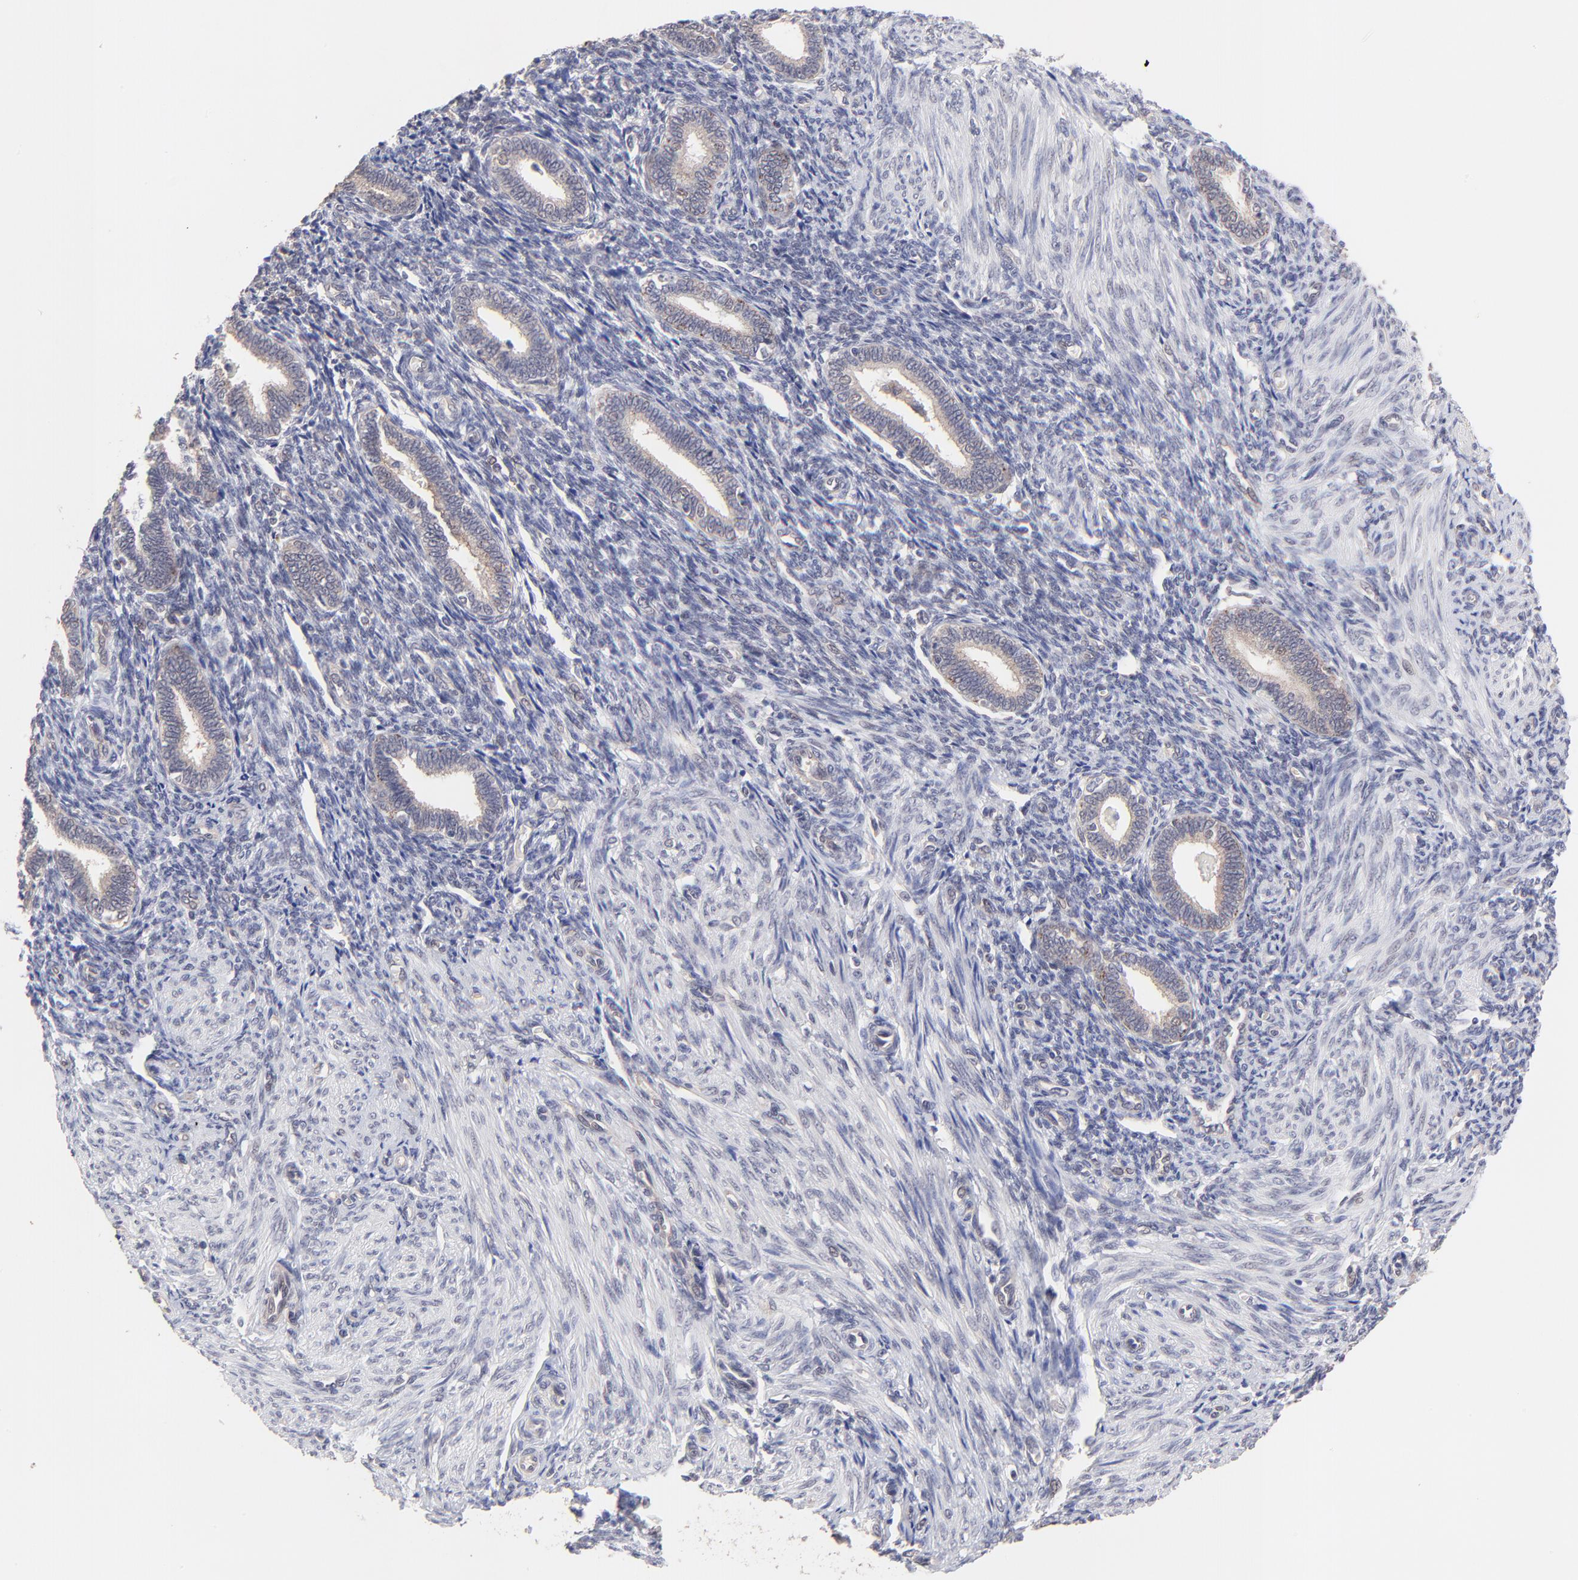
{"staining": {"intensity": "negative", "quantity": "none", "location": "none"}, "tissue": "endometrium", "cell_type": "Cells in endometrial stroma", "image_type": "normal", "snomed": [{"axis": "morphology", "description": "Normal tissue, NOS"}, {"axis": "topography", "description": "Endometrium"}], "caption": "Immunohistochemistry of normal endometrium exhibits no staining in cells in endometrial stroma.", "gene": "ZNF747", "patient": {"sex": "female", "age": 27}}